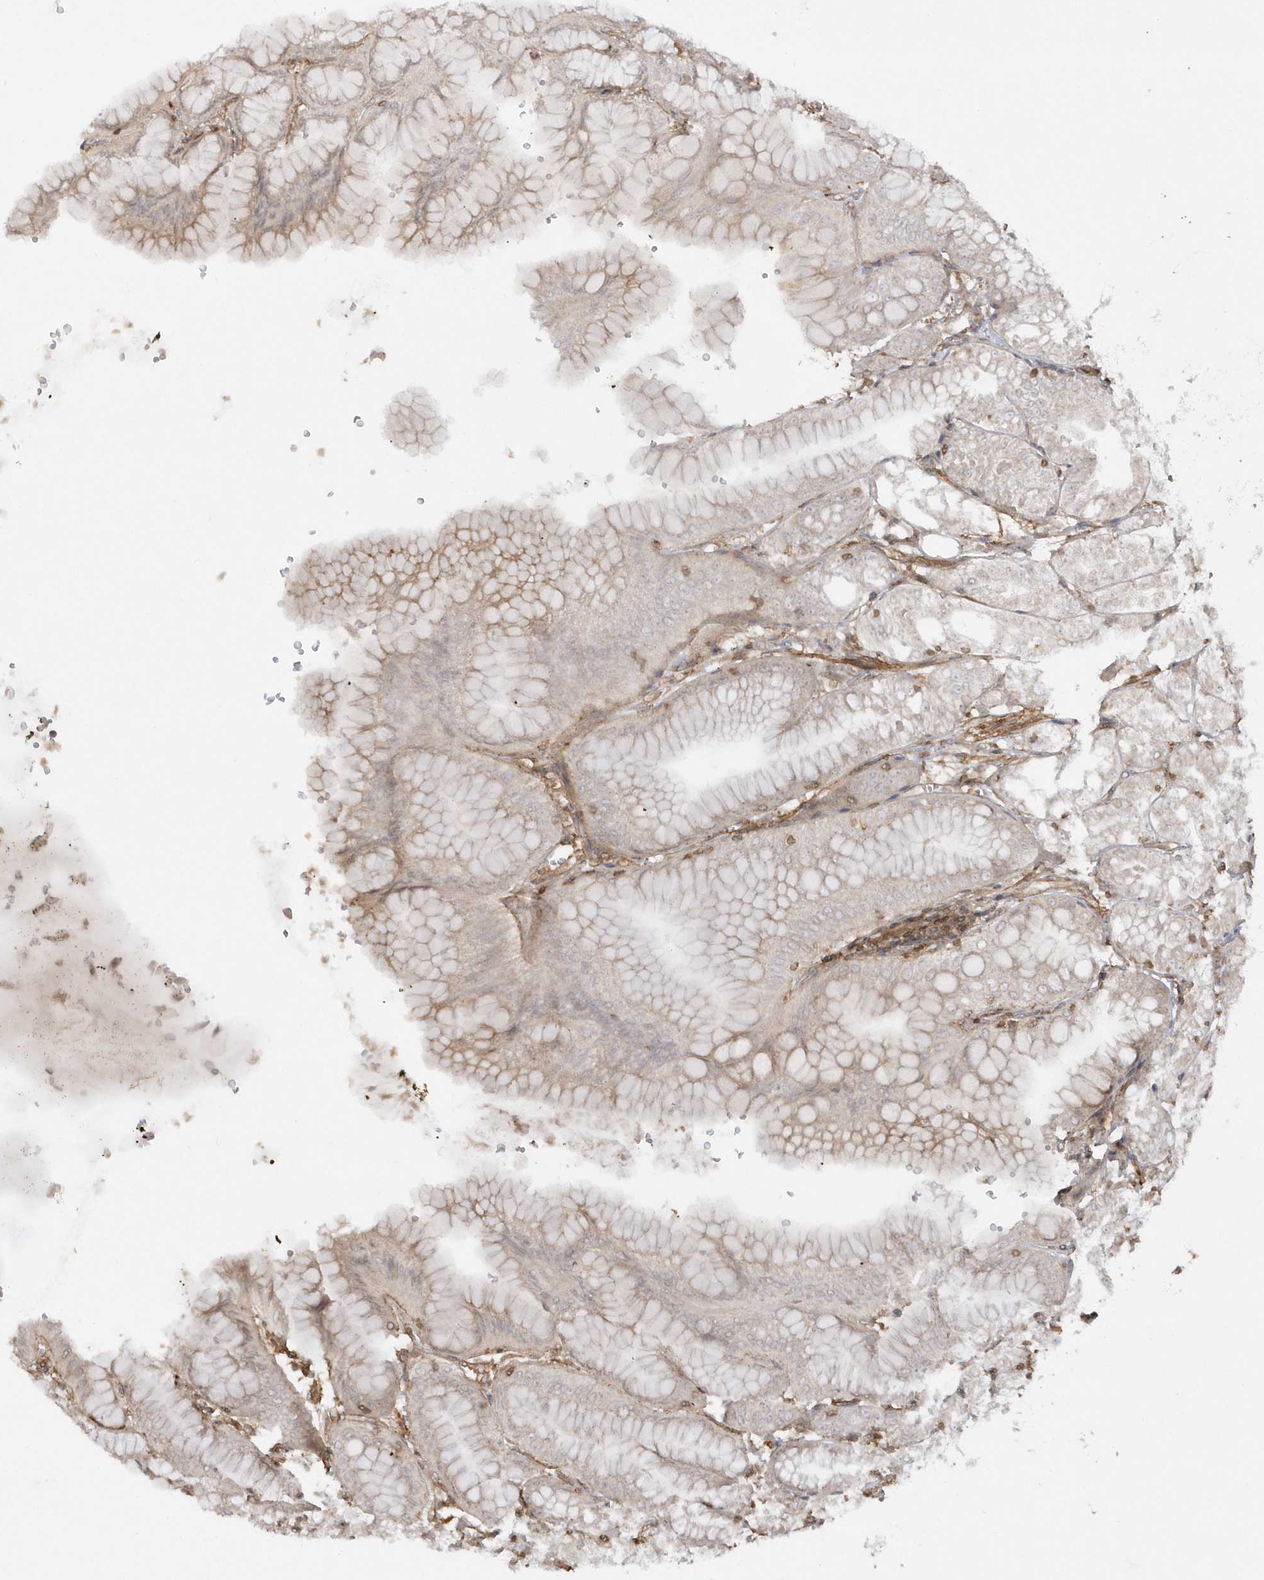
{"staining": {"intensity": "weak", "quantity": ">75%", "location": "cytoplasmic/membranous"}, "tissue": "stomach", "cell_type": "Glandular cells", "image_type": "normal", "snomed": [{"axis": "morphology", "description": "Normal tissue, NOS"}, {"axis": "topography", "description": "Stomach, lower"}], "caption": "Immunohistochemical staining of unremarkable stomach exhibits low levels of weak cytoplasmic/membranous staining in about >75% of glandular cells.", "gene": "BSN", "patient": {"sex": "male", "age": 71}}